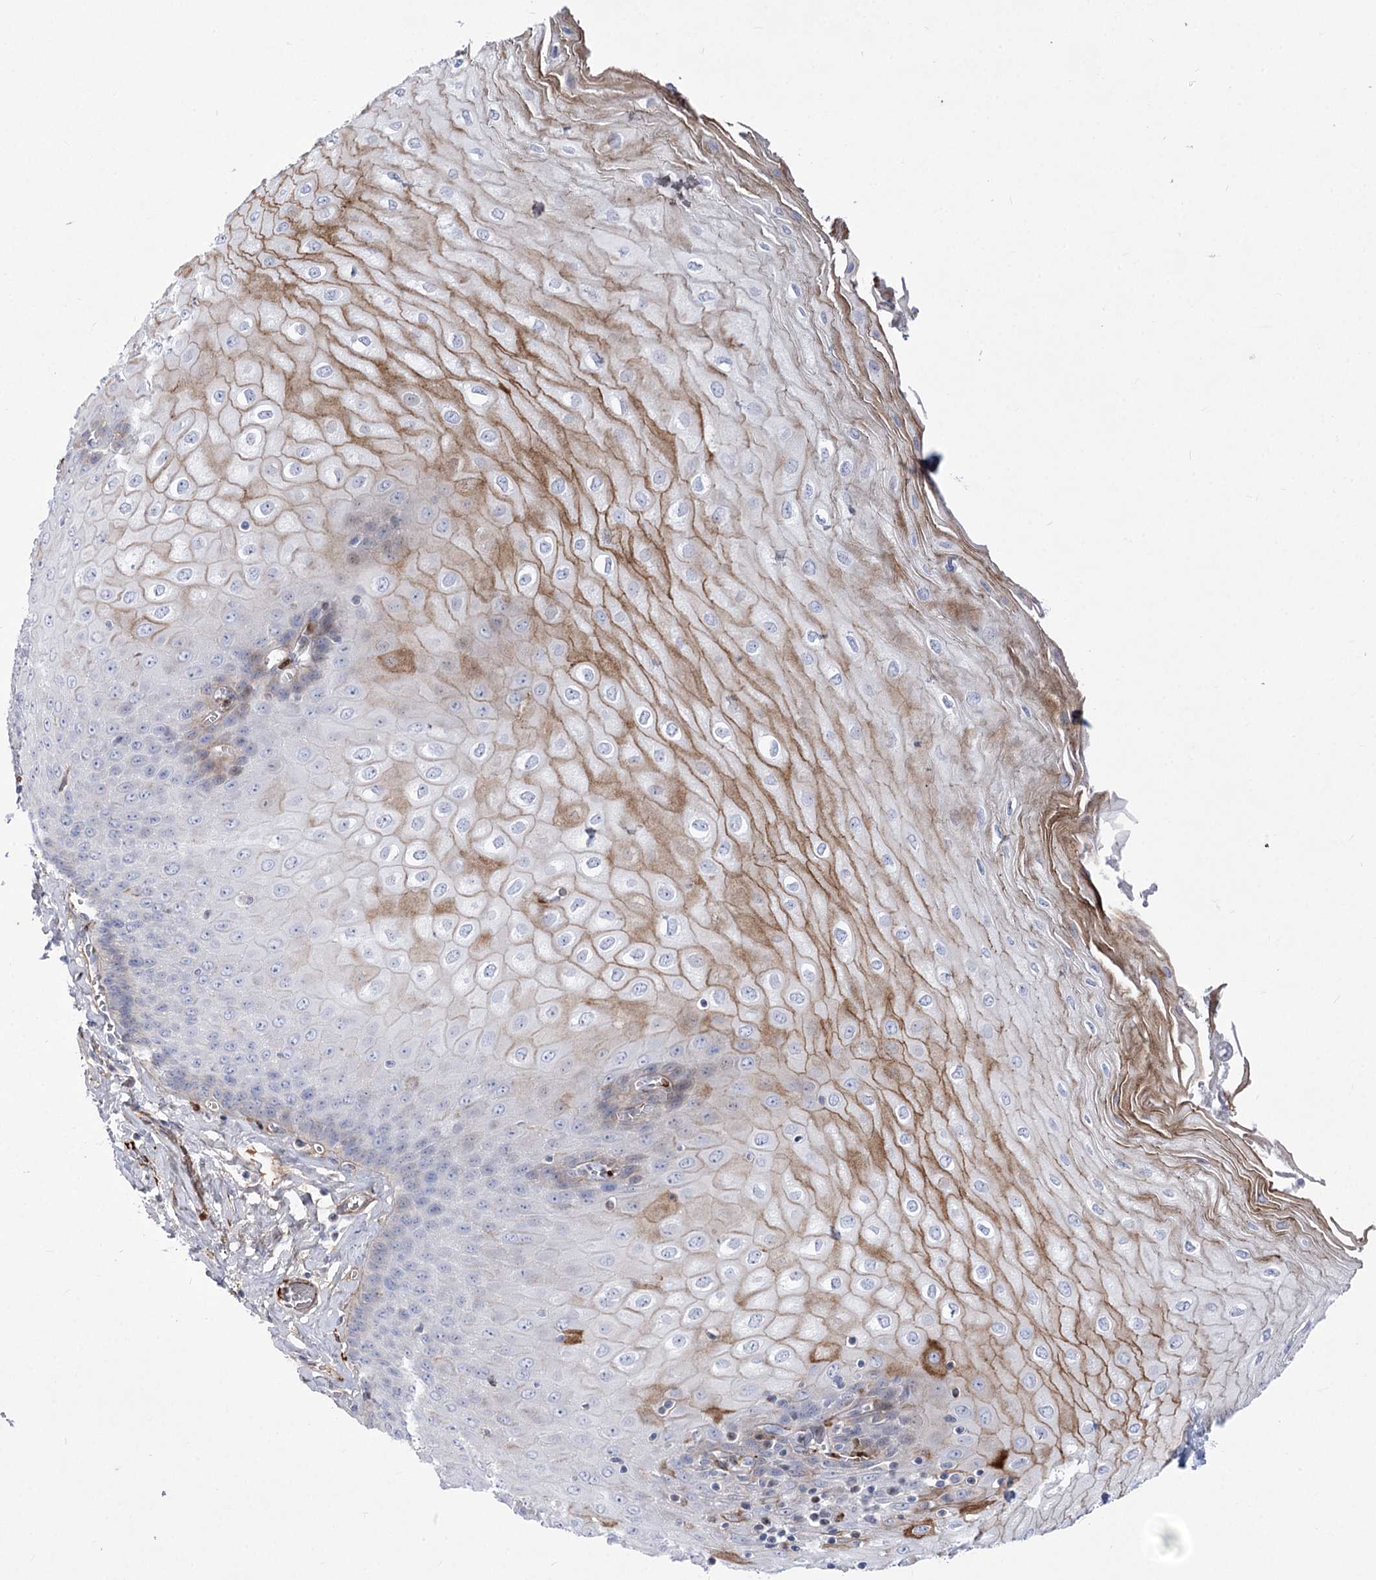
{"staining": {"intensity": "moderate", "quantity": "25%-75%", "location": "cytoplasmic/membranous"}, "tissue": "esophagus", "cell_type": "Squamous epithelial cells", "image_type": "normal", "snomed": [{"axis": "morphology", "description": "Normal tissue, NOS"}, {"axis": "topography", "description": "Esophagus"}], "caption": "Squamous epithelial cells demonstrate medium levels of moderate cytoplasmic/membranous staining in approximately 25%-75% of cells in normal esophagus. The staining is performed using DAB (3,3'-diaminobenzidine) brown chromogen to label protein expression. The nuclei are counter-stained blue using hematoxylin.", "gene": "ANKRD23", "patient": {"sex": "male", "age": 60}}